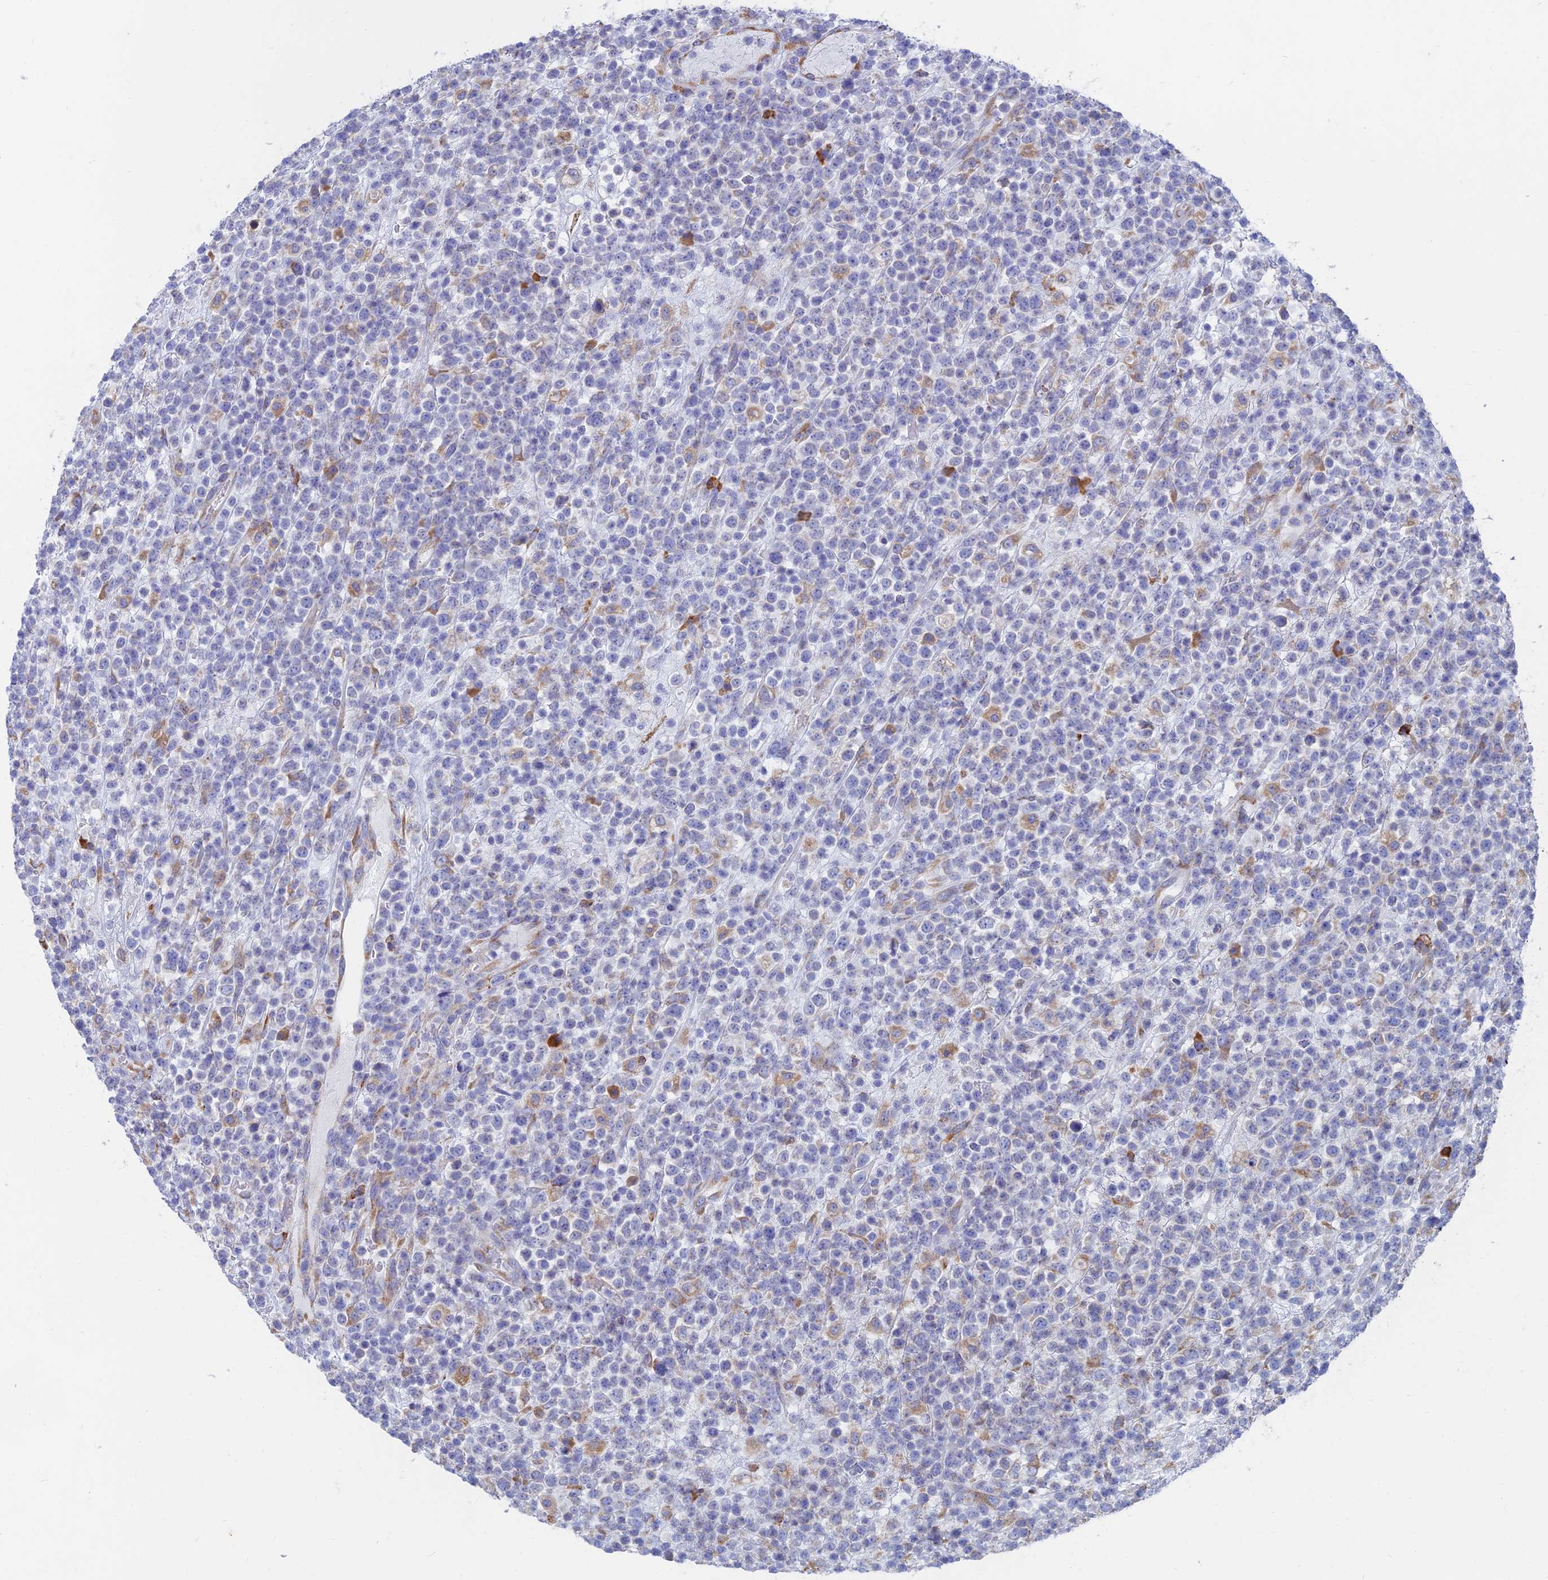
{"staining": {"intensity": "weak", "quantity": "<25%", "location": "cytoplasmic/membranous"}, "tissue": "lymphoma", "cell_type": "Tumor cells", "image_type": "cancer", "snomed": [{"axis": "morphology", "description": "Malignant lymphoma, non-Hodgkin's type, High grade"}, {"axis": "topography", "description": "Colon"}], "caption": "A micrograph of human high-grade malignant lymphoma, non-Hodgkin's type is negative for staining in tumor cells.", "gene": "WDR35", "patient": {"sex": "female", "age": 53}}